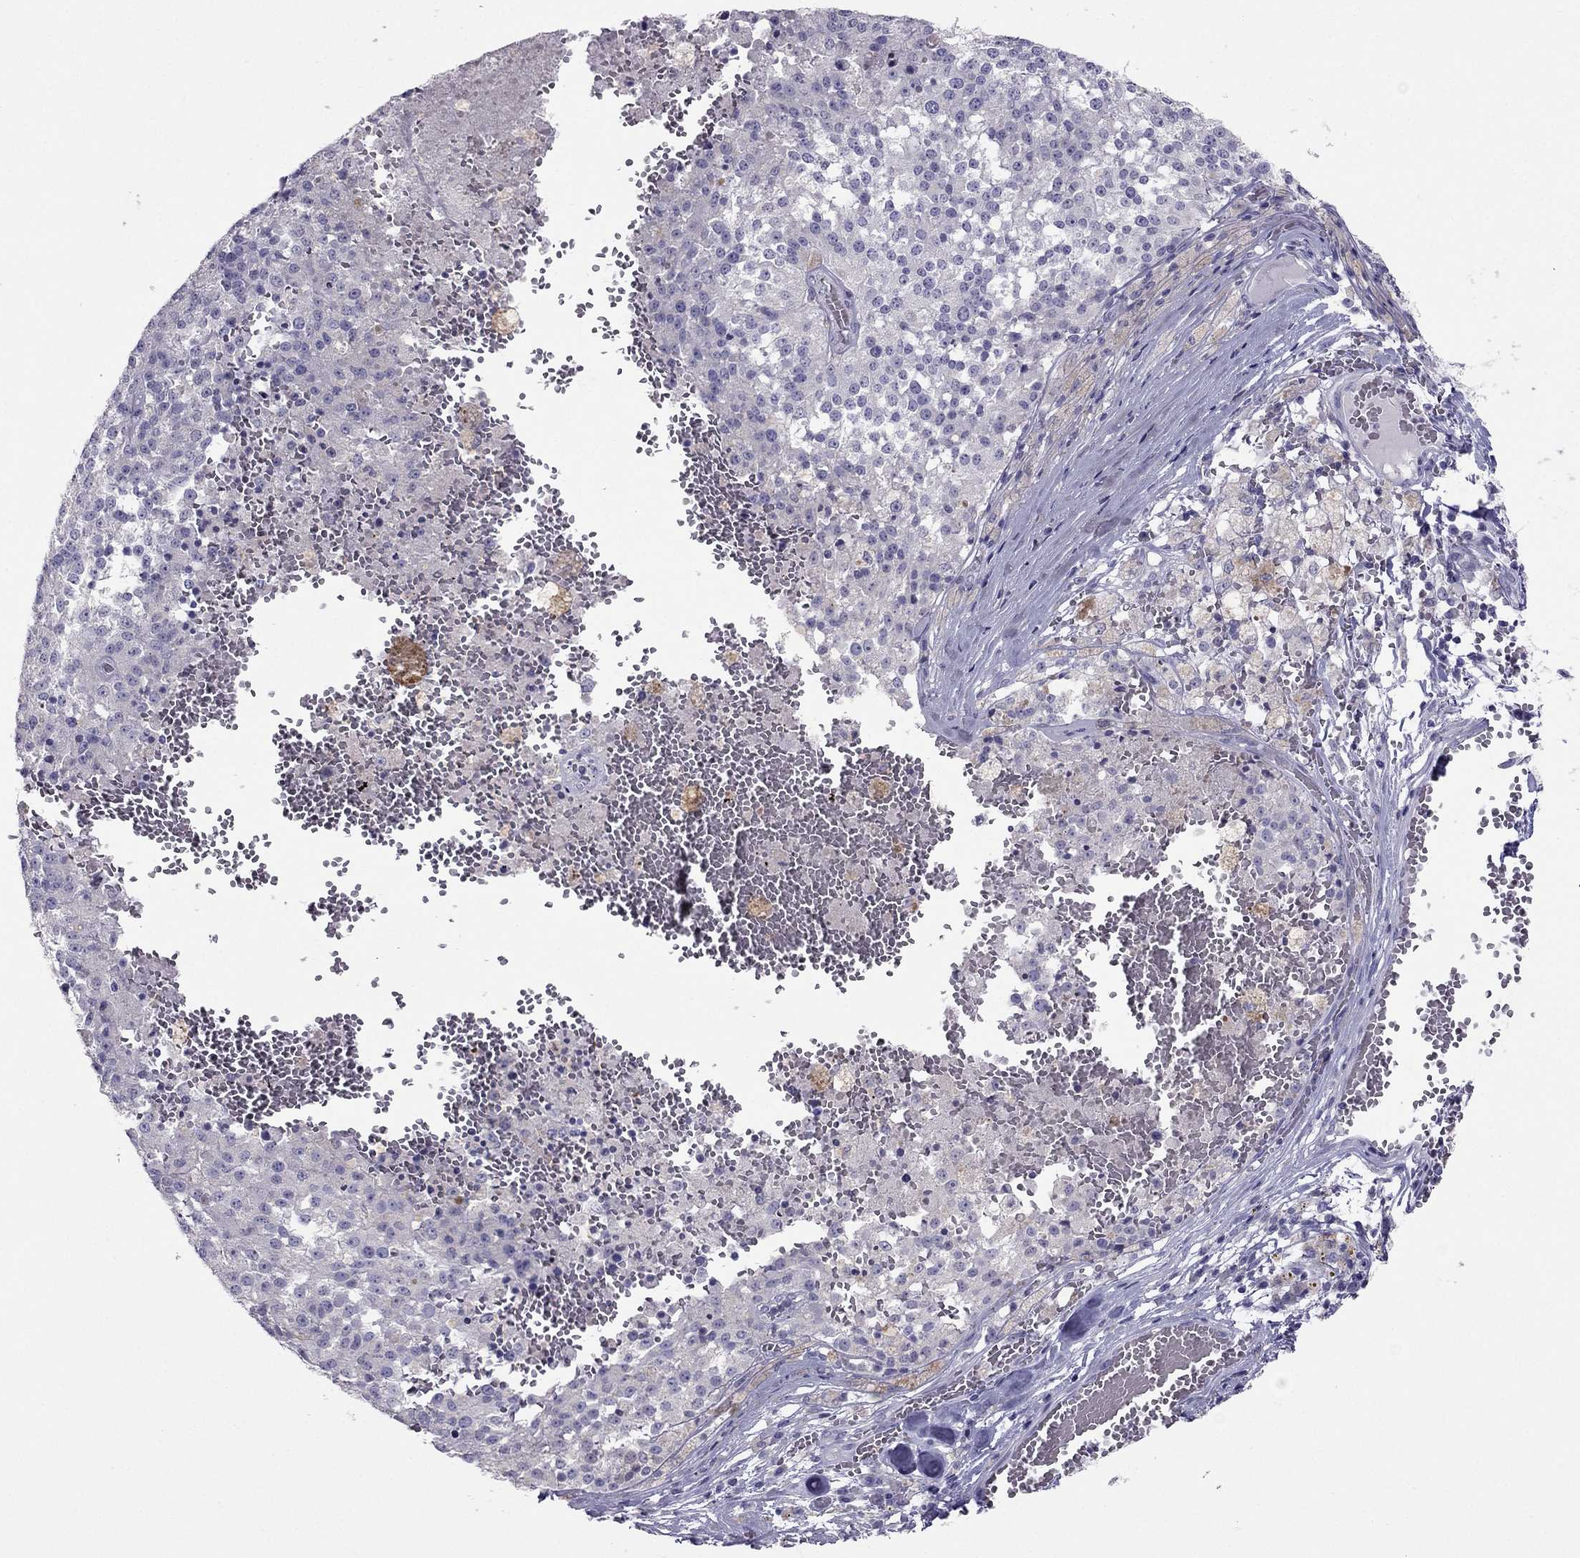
{"staining": {"intensity": "negative", "quantity": "none", "location": "none"}, "tissue": "melanoma", "cell_type": "Tumor cells", "image_type": "cancer", "snomed": [{"axis": "morphology", "description": "Malignant melanoma, Metastatic site"}, {"axis": "topography", "description": "Lymph node"}], "caption": "There is no significant positivity in tumor cells of malignant melanoma (metastatic site).", "gene": "RGS8", "patient": {"sex": "female", "age": 64}}